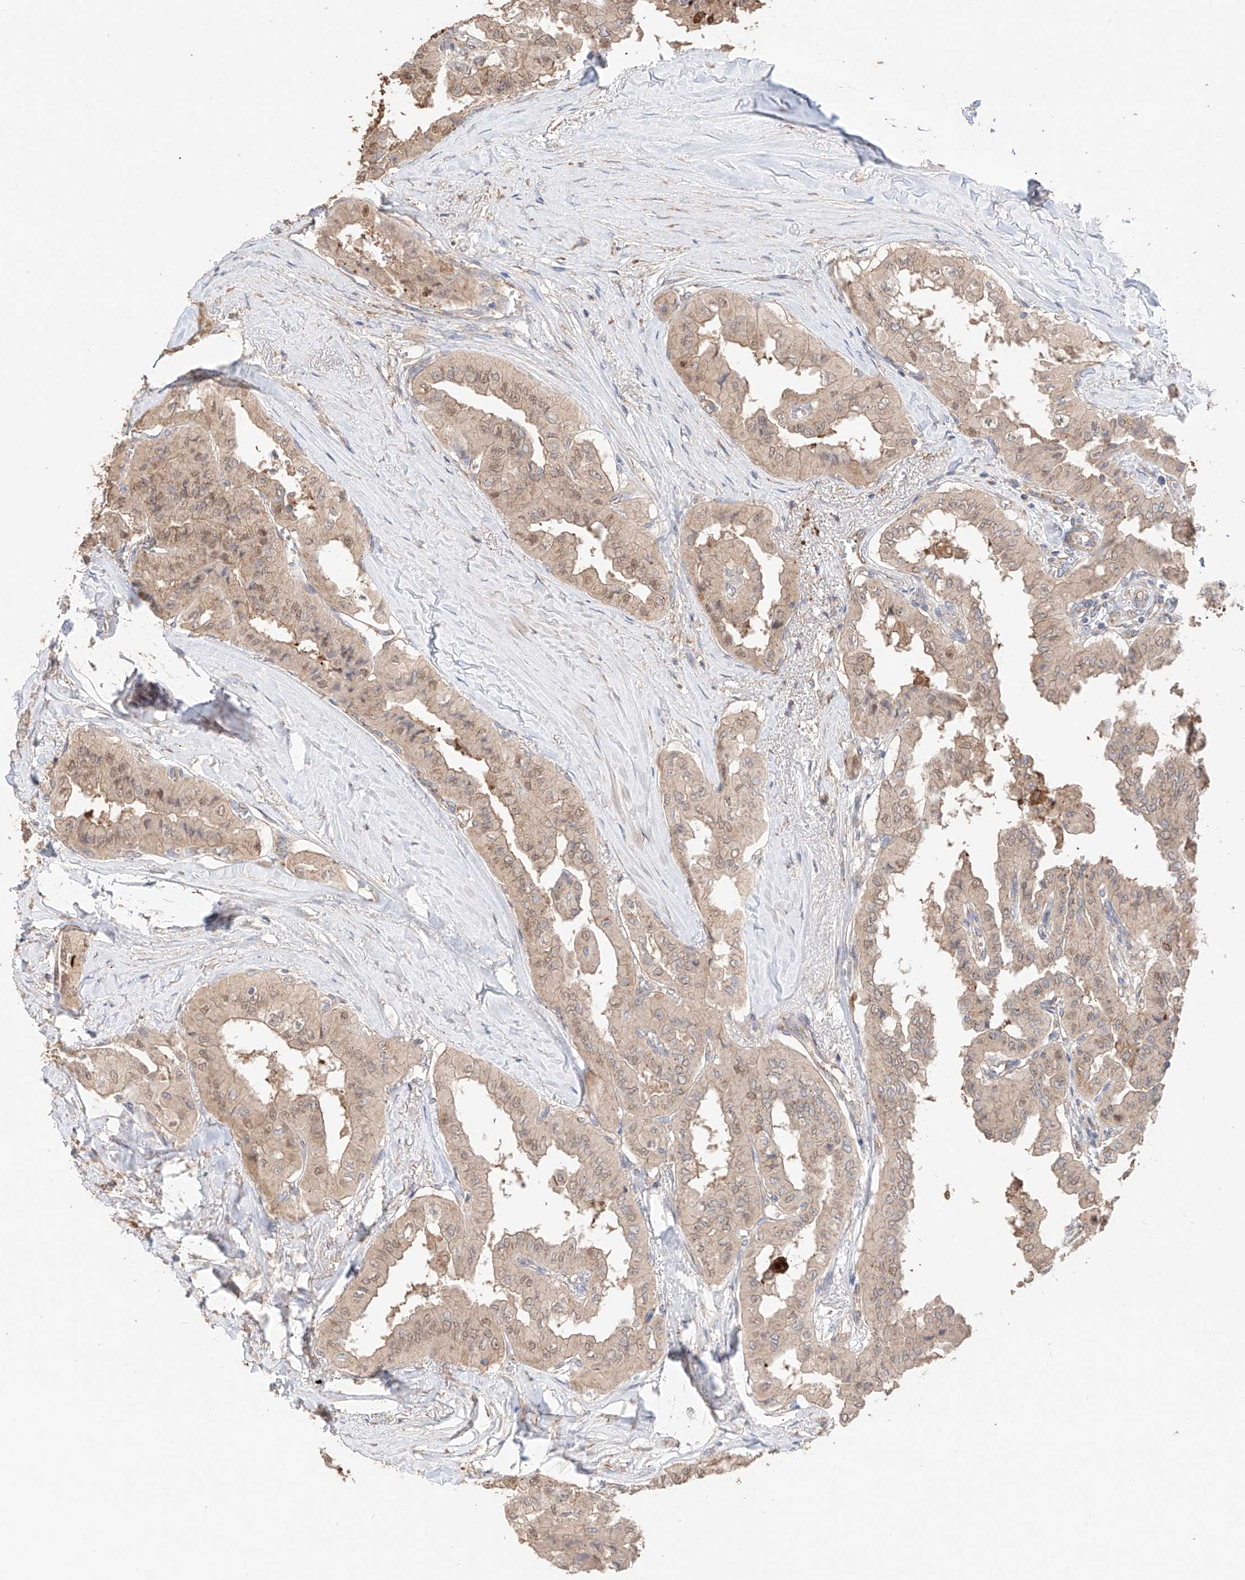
{"staining": {"intensity": "weak", "quantity": ">75%", "location": "cytoplasmic/membranous,nuclear"}, "tissue": "thyroid cancer", "cell_type": "Tumor cells", "image_type": "cancer", "snomed": [{"axis": "morphology", "description": "Papillary adenocarcinoma, NOS"}, {"axis": "topography", "description": "Thyroid gland"}], "caption": "Thyroid papillary adenocarcinoma tissue shows weak cytoplasmic/membranous and nuclear positivity in approximately >75% of tumor cells, visualized by immunohistochemistry.", "gene": "MOSPD1", "patient": {"sex": "female", "age": 59}}